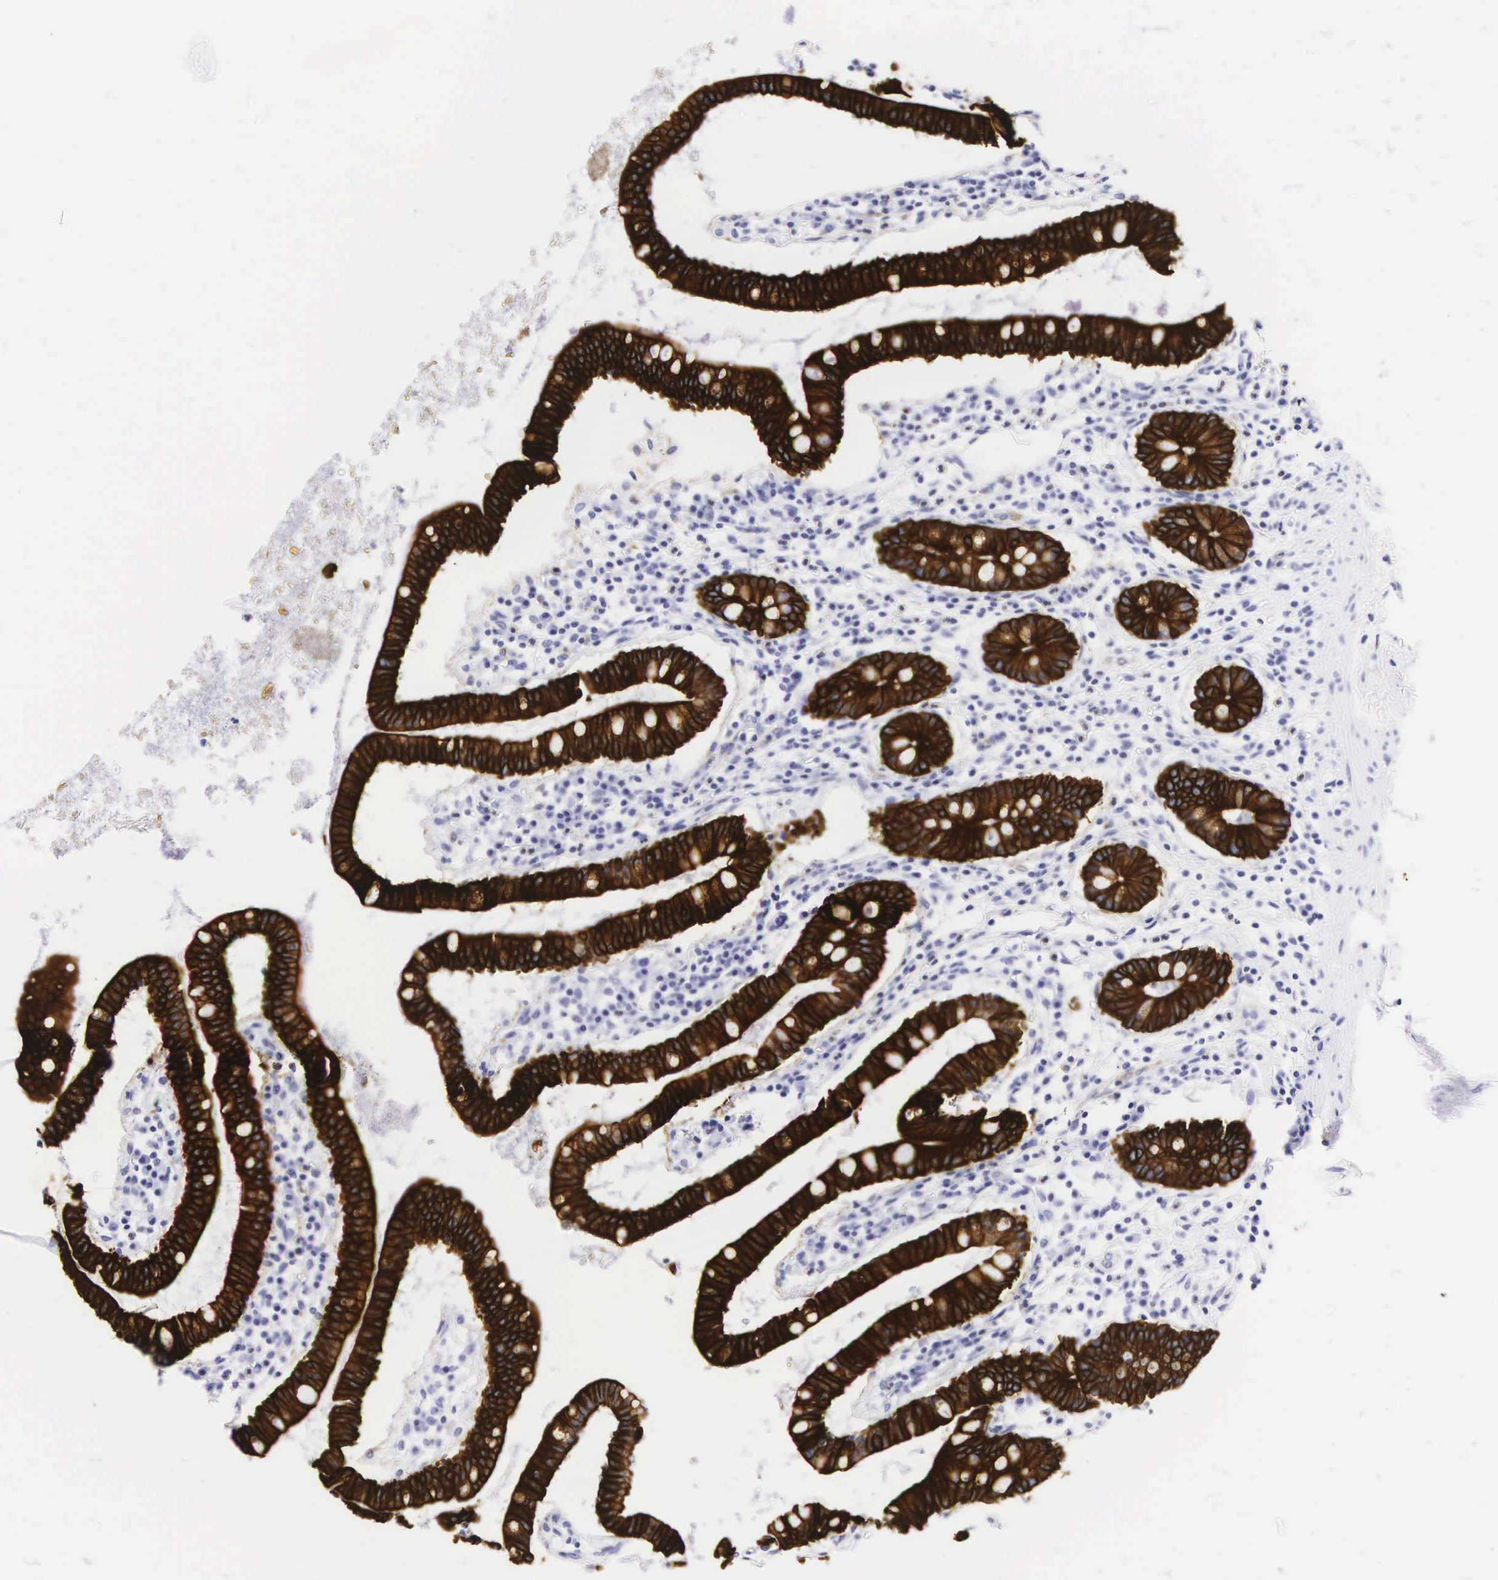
{"staining": {"intensity": "strong", "quantity": ">75%", "location": "cytoplasmic/membranous"}, "tissue": "small intestine", "cell_type": "Glandular cells", "image_type": "normal", "snomed": [{"axis": "morphology", "description": "Normal tissue, NOS"}, {"axis": "topography", "description": "Small intestine"}], "caption": "Strong cytoplasmic/membranous staining for a protein is present in approximately >75% of glandular cells of benign small intestine using IHC.", "gene": "KRT18", "patient": {"sex": "female", "age": 37}}